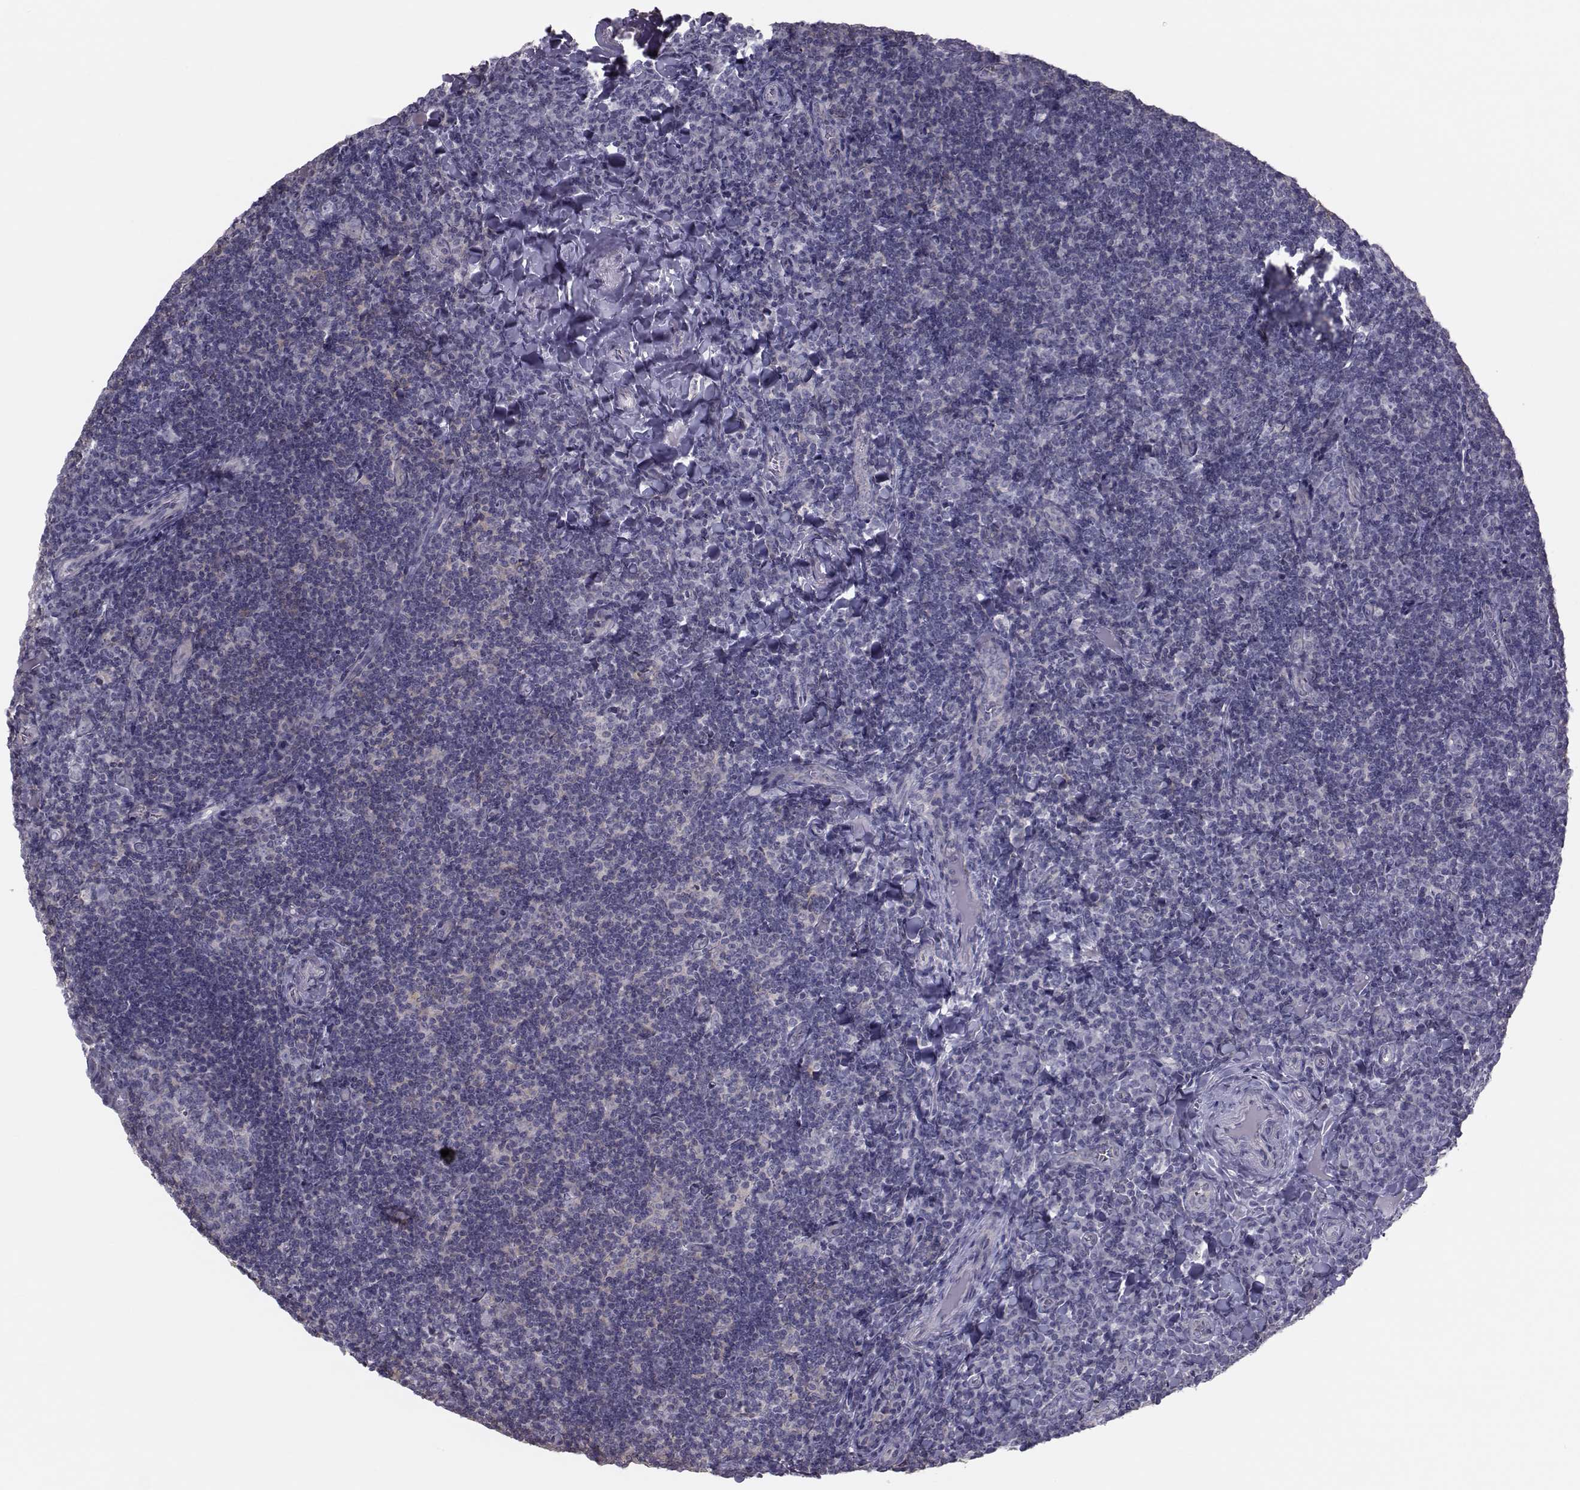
{"staining": {"intensity": "negative", "quantity": "none", "location": "none"}, "tissue": "tonsil", "cell_type": "Germinal center cells", "image_type": "normal", "snomed": [{"axis": "morphology", "description": "Normal tissue, NOS"}, {"axis": "morphology", "description": "Inflammation, NOS"}, {"axis": "topography", "description": "Tonsil"}], "caption": "IHC of benign tonsil shows no positivity in germinal center cells.", "gene": "GARIN3", "patient": {"sex": "female", "age": 31}}